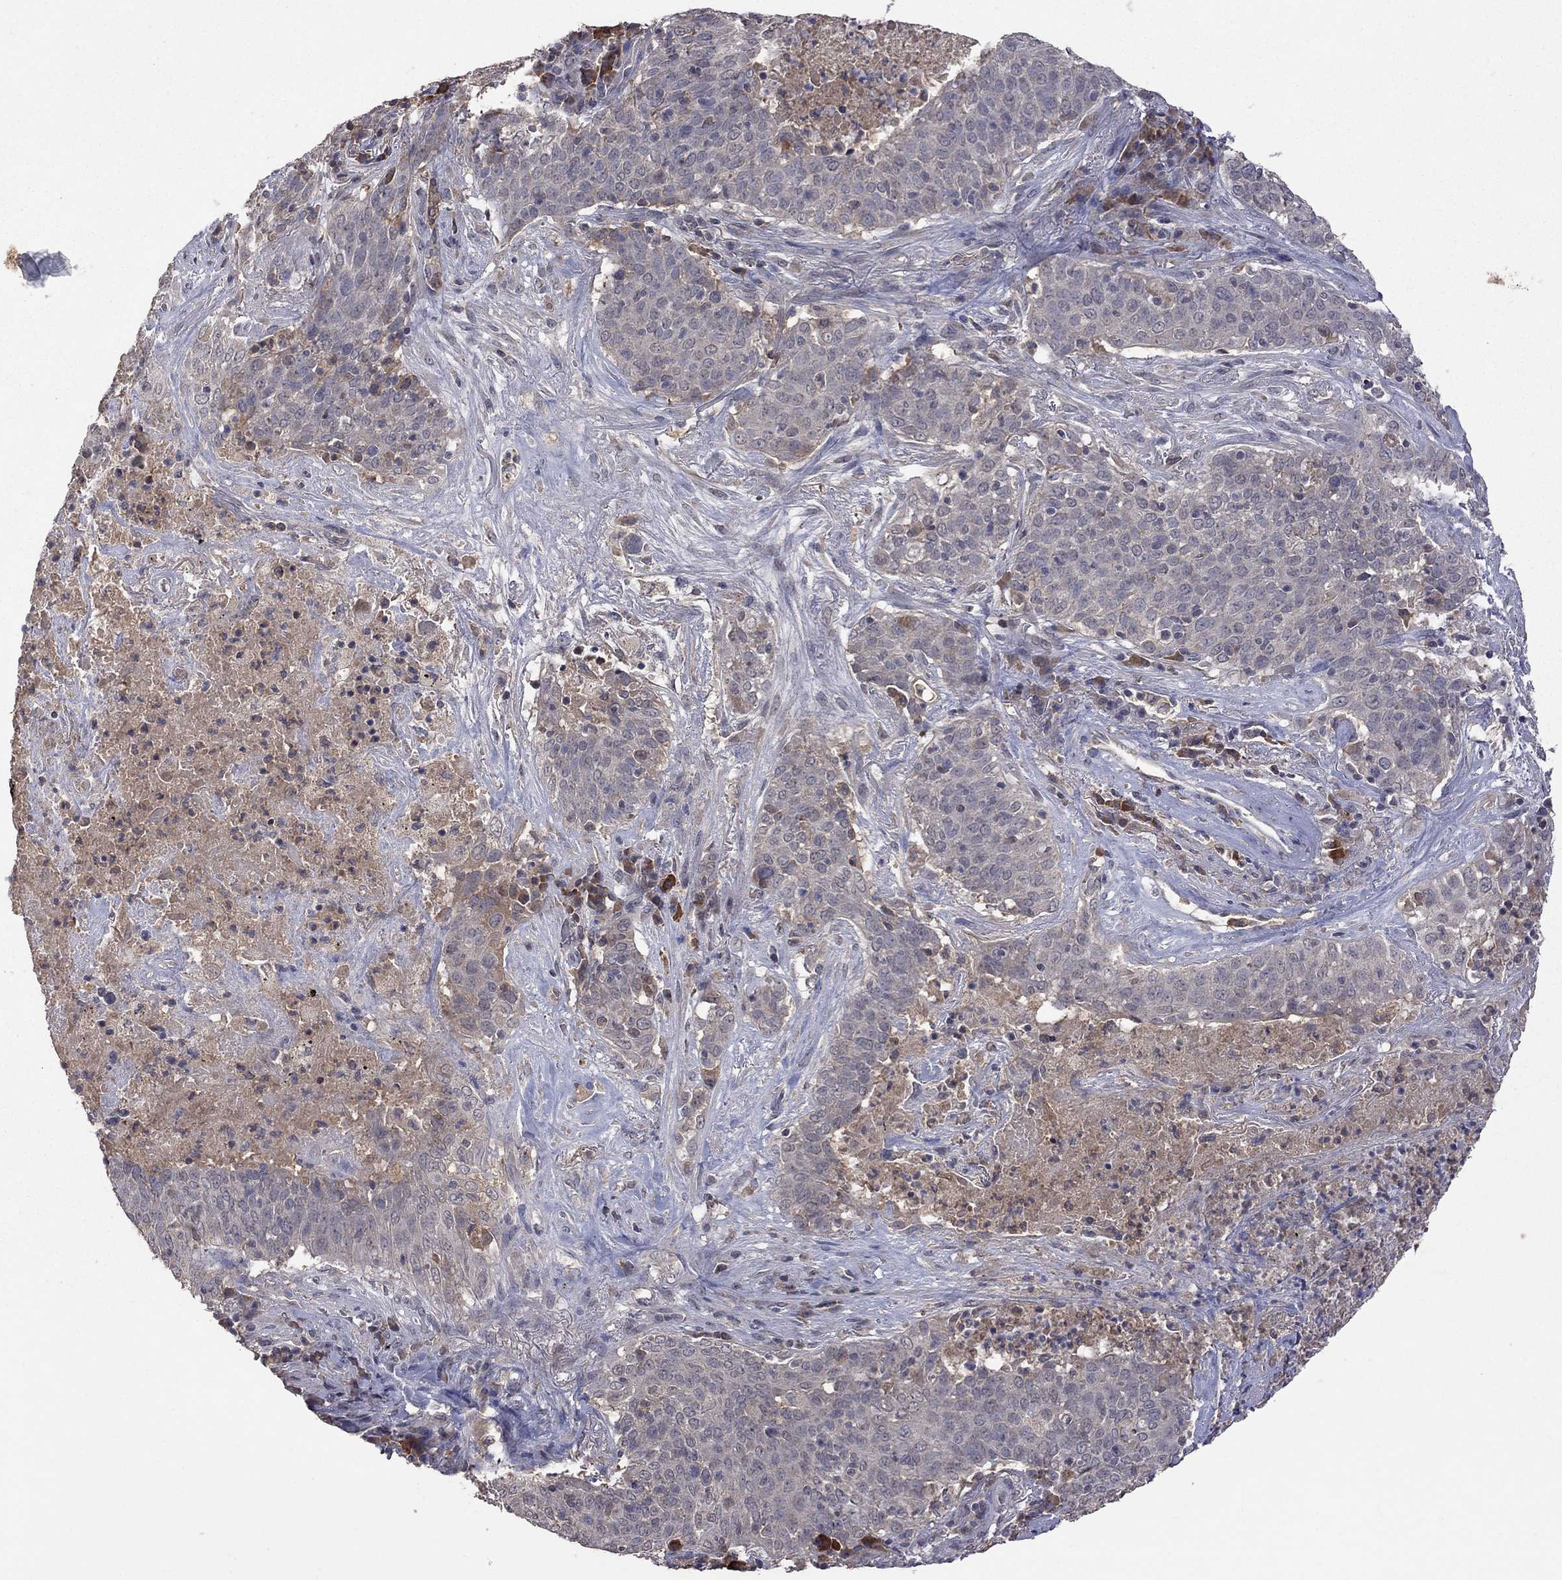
{"staining": {"intensity": "negative", "quantity": "none", "location": "none"}, "tissue": "lung cancer", "cell_type": "Tumor cells", "image_type": "cancer", "snomed": [{"axis": "morphology", "description": "Squamous cell carcinoma, NOS"}, {"axis": "topography", "description": "Lung"}], "caption": "There is no significant staining in tumor cells of lung squamous cell carcinoma. (Stains: DAB immunohistochemistry with hematoxylin counter stain, Microscopy: brightfield microscopy at high magnification).", "gene": "HTR6", "patient": {"sex": "male", "age": 82}}